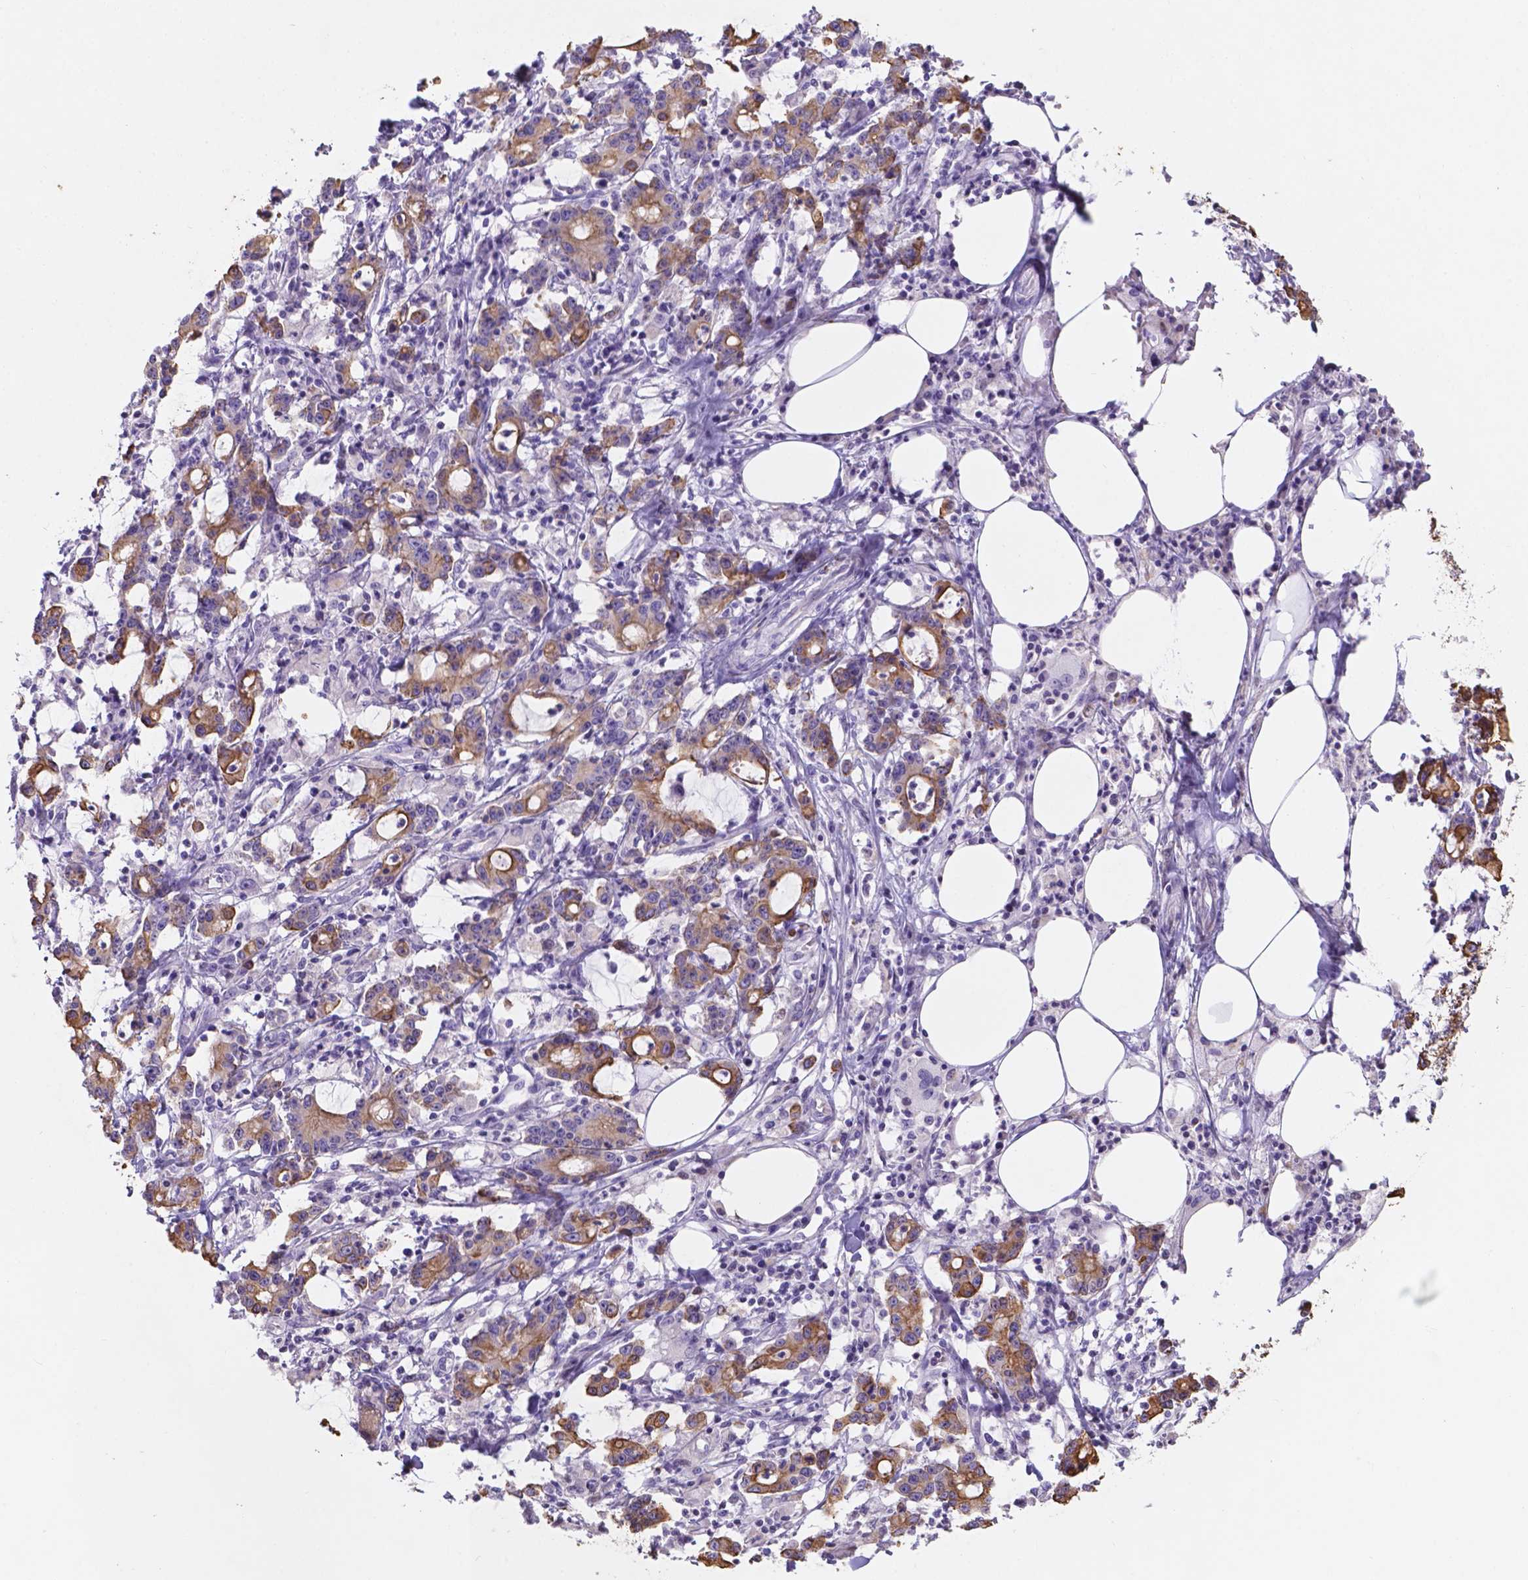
{"staining": {"intensity": "moderate", "quantity": ">75%", "location": "cytoplasmic/membranous"}, "tissue": "stomach cancer", "cell_type": "Tumor cells", "image_type": "cancer", "snomed": [{"axis": "morphology", "description": "Adenocarcinoma, NOS"}, {"axis": "topography", "description": "Stomach, upper"}], "caption": "IHC histopathology image of neoplastic tissue: human adenocarcinoma (stomach) stained using IHC shows medium levels of moderate protein expression localized specifically in the cytoplasmic/membranous of tumor cells, appearing as a cytoplasmic/membranous brown color.", "gene": "DMWD", "patient": {"sex": "male", "age": 68}}